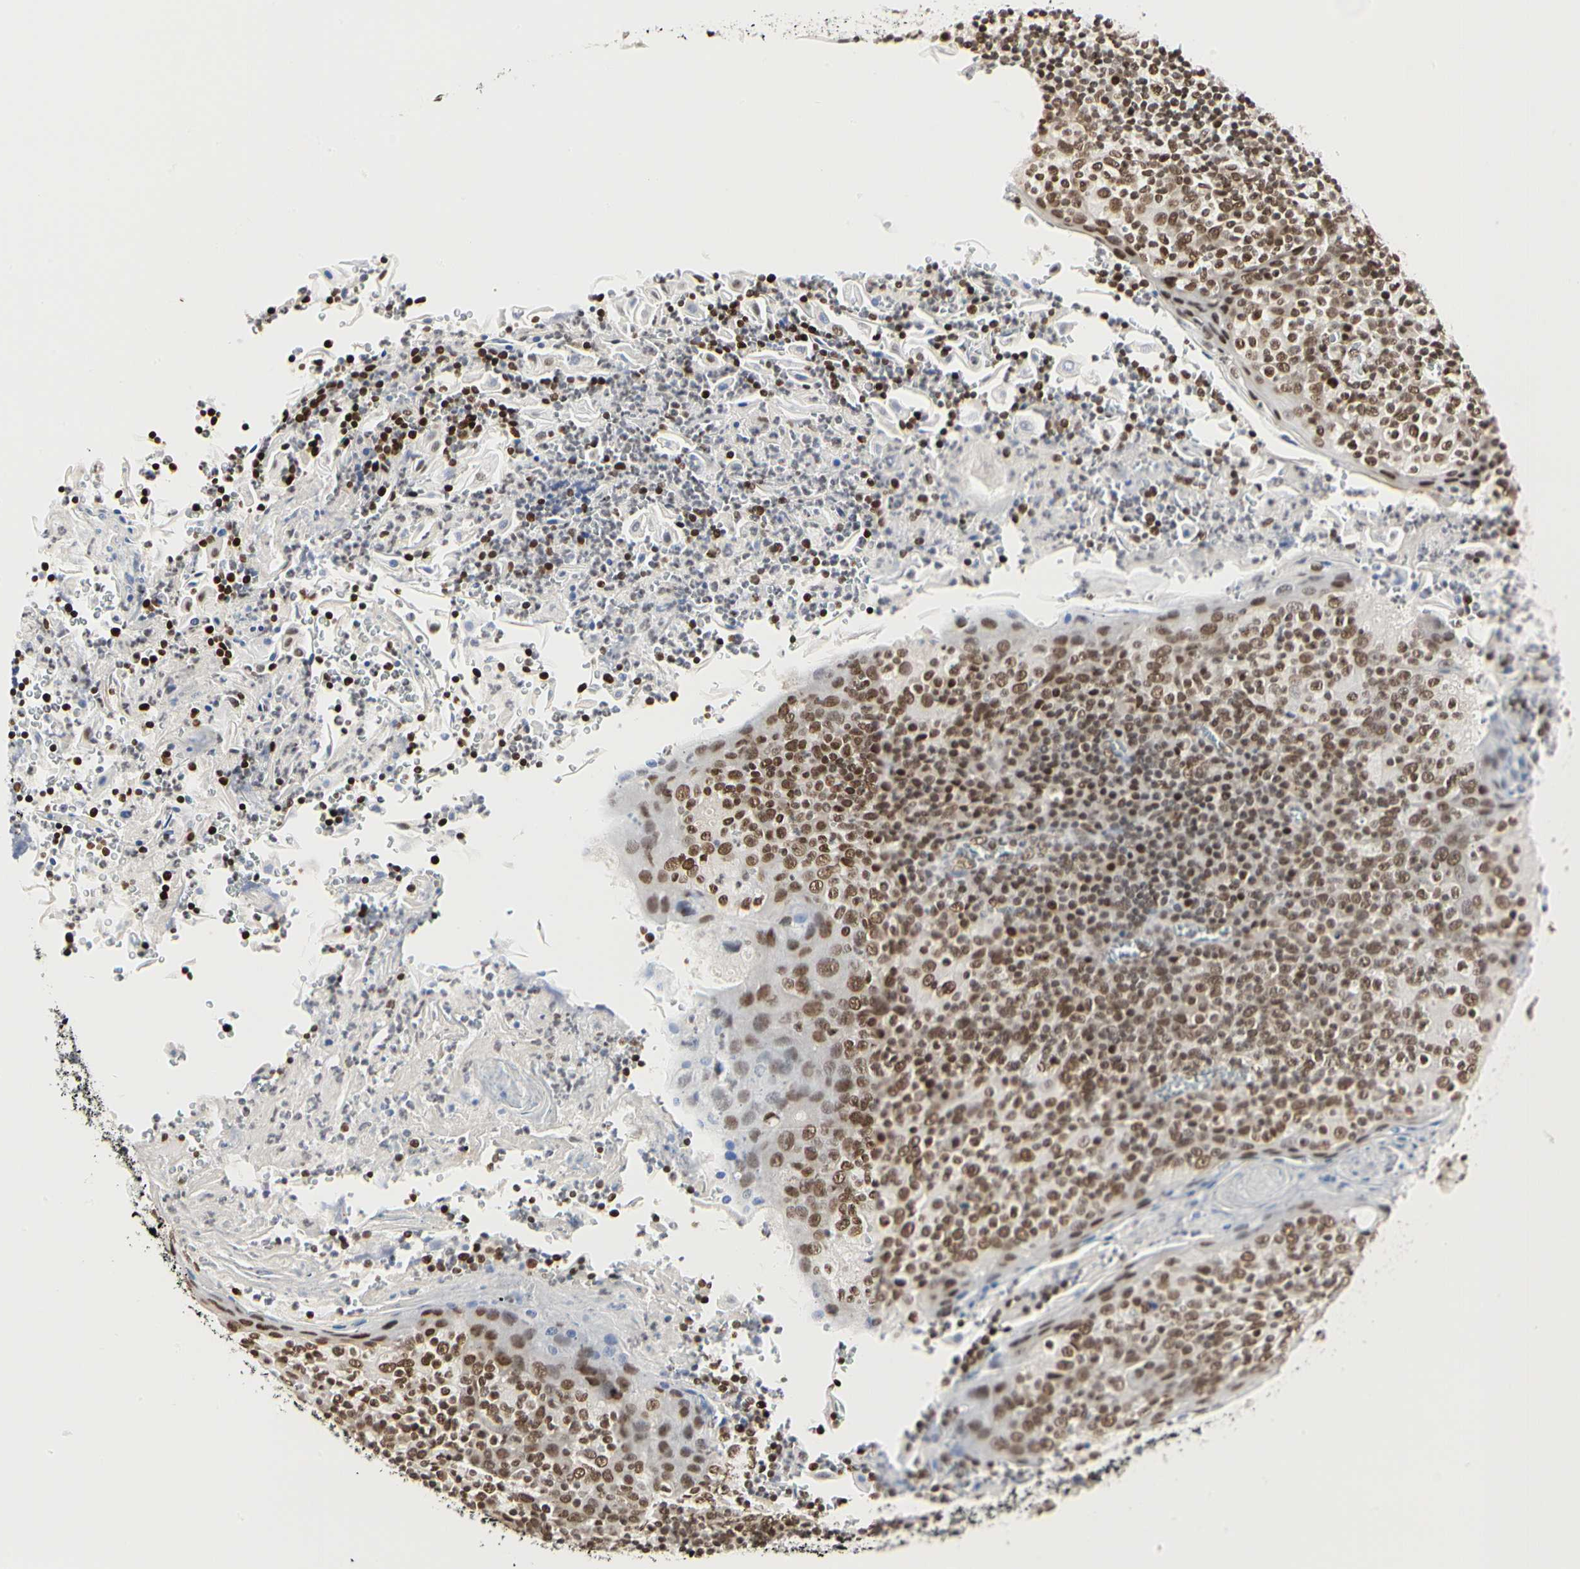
{"staining": {"intensity": "moderate", "quantity": ">75%", "location": "nuclear"}, "tissue": "oral mucosa", "cell_type": "Squamous epithelial cells", "image_type": "normal", "snomed": [{"axis": "morphology", "description": "Normal tissue, NOS"}, {"axis": "topography", "description": "Oral tissue"}], "caption": "DAB (3,3'-diaminobenzidine) immunohistochemical staining of unremarkable oral mucosa reveals moderate nuclear protein positivity in about >75% of squamous epithelial cells.", "gene": "PRMT3", "patient": {"sex": "male", "age": 20}}